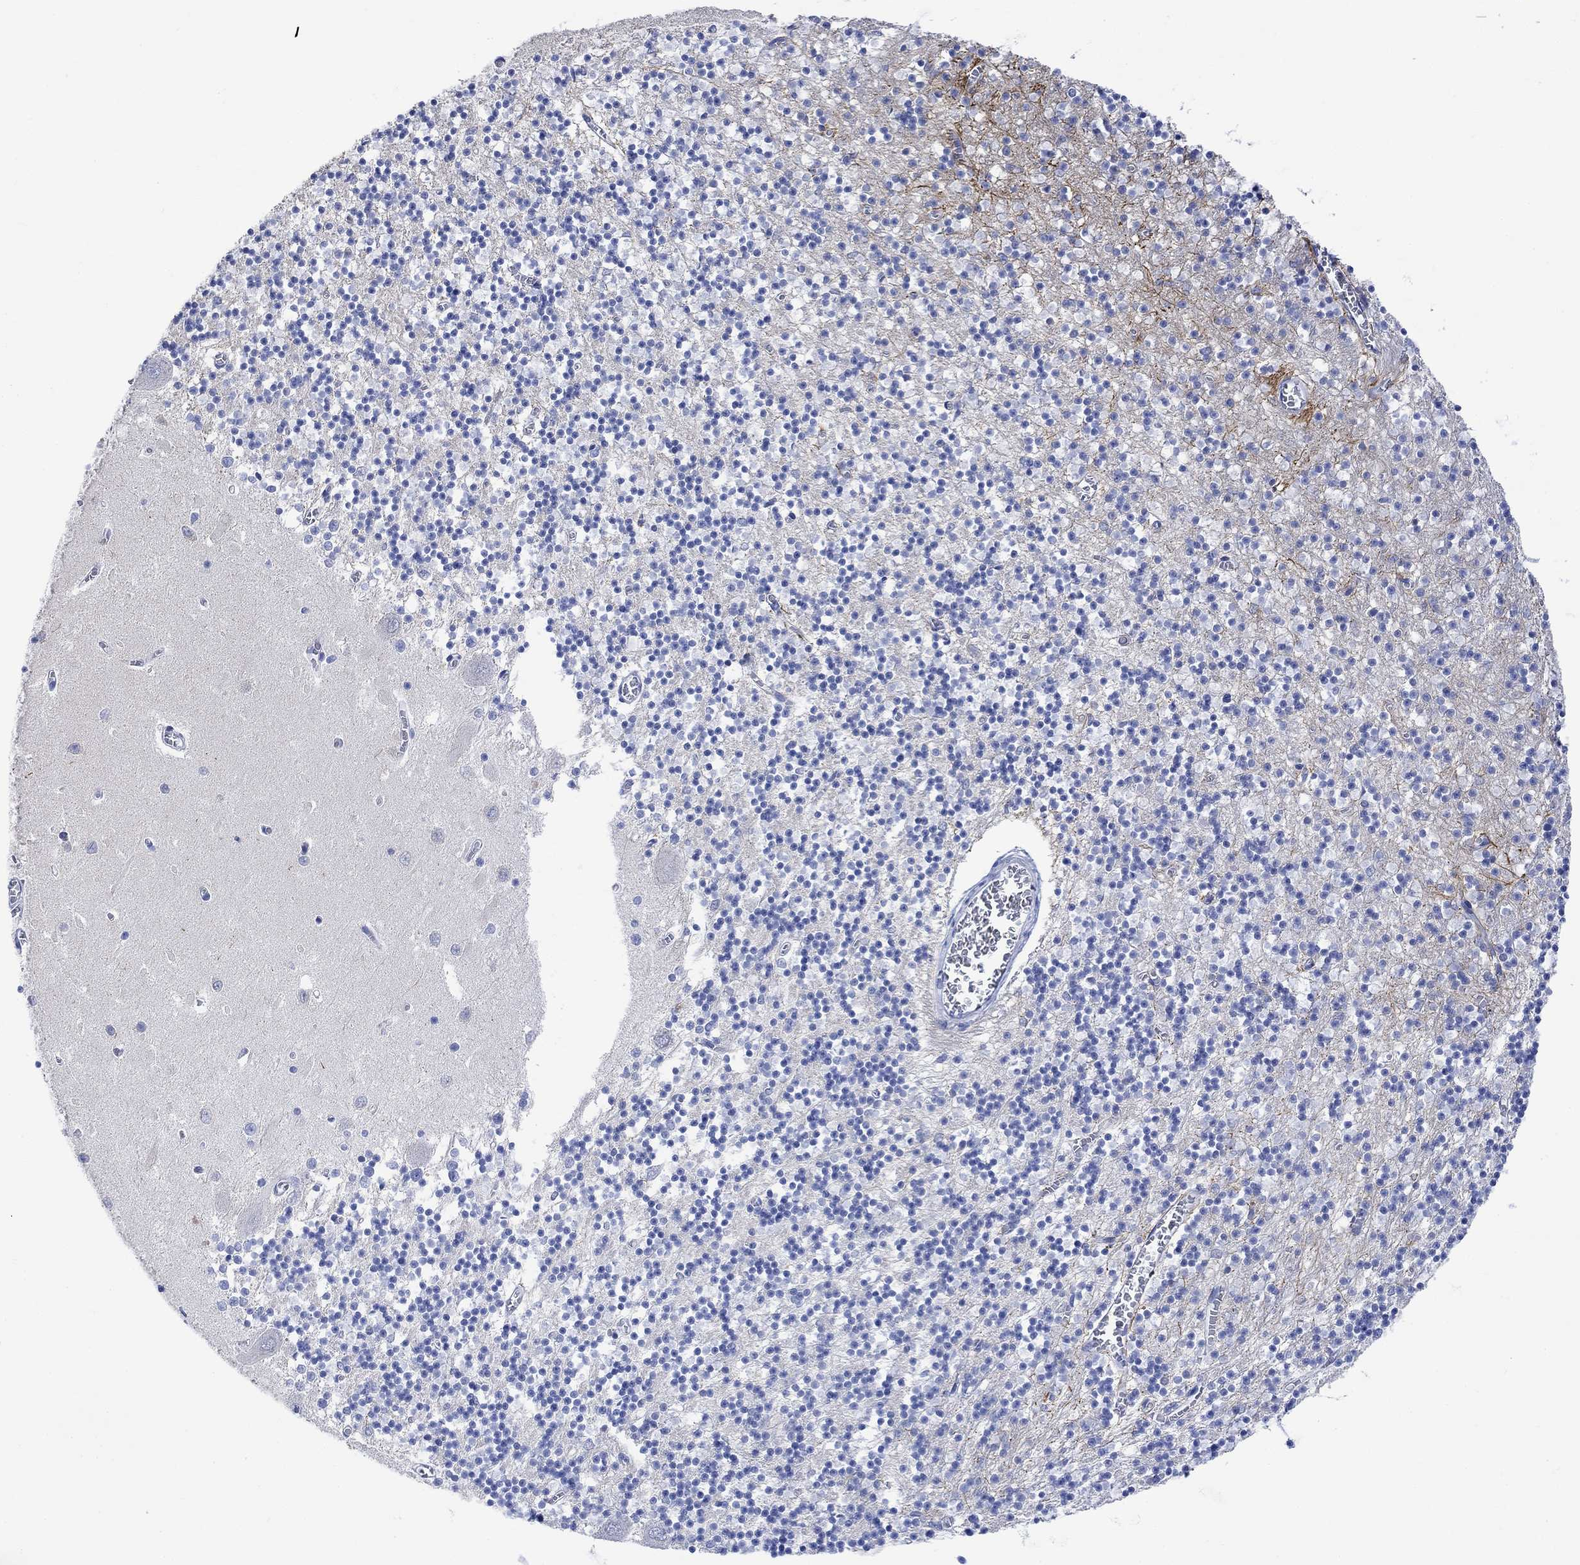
{"staining": {"intensity": "negative", "quantity": "none", "location": "none"}, "tissue": "cerebellum", "cell_type": "Cells in granular layer", "image_type": "normal", "snomed": [{"axis": "morphology", "description": "Normal tissue, NOS"}, {"axis": "topography", "description": "Cerebellum"}], "caption": "Cells in granular layer show no significant expression in unremarkable cerebellum.", "gene": "ARSK", "patient": {"sex": "female", "age": 64}}